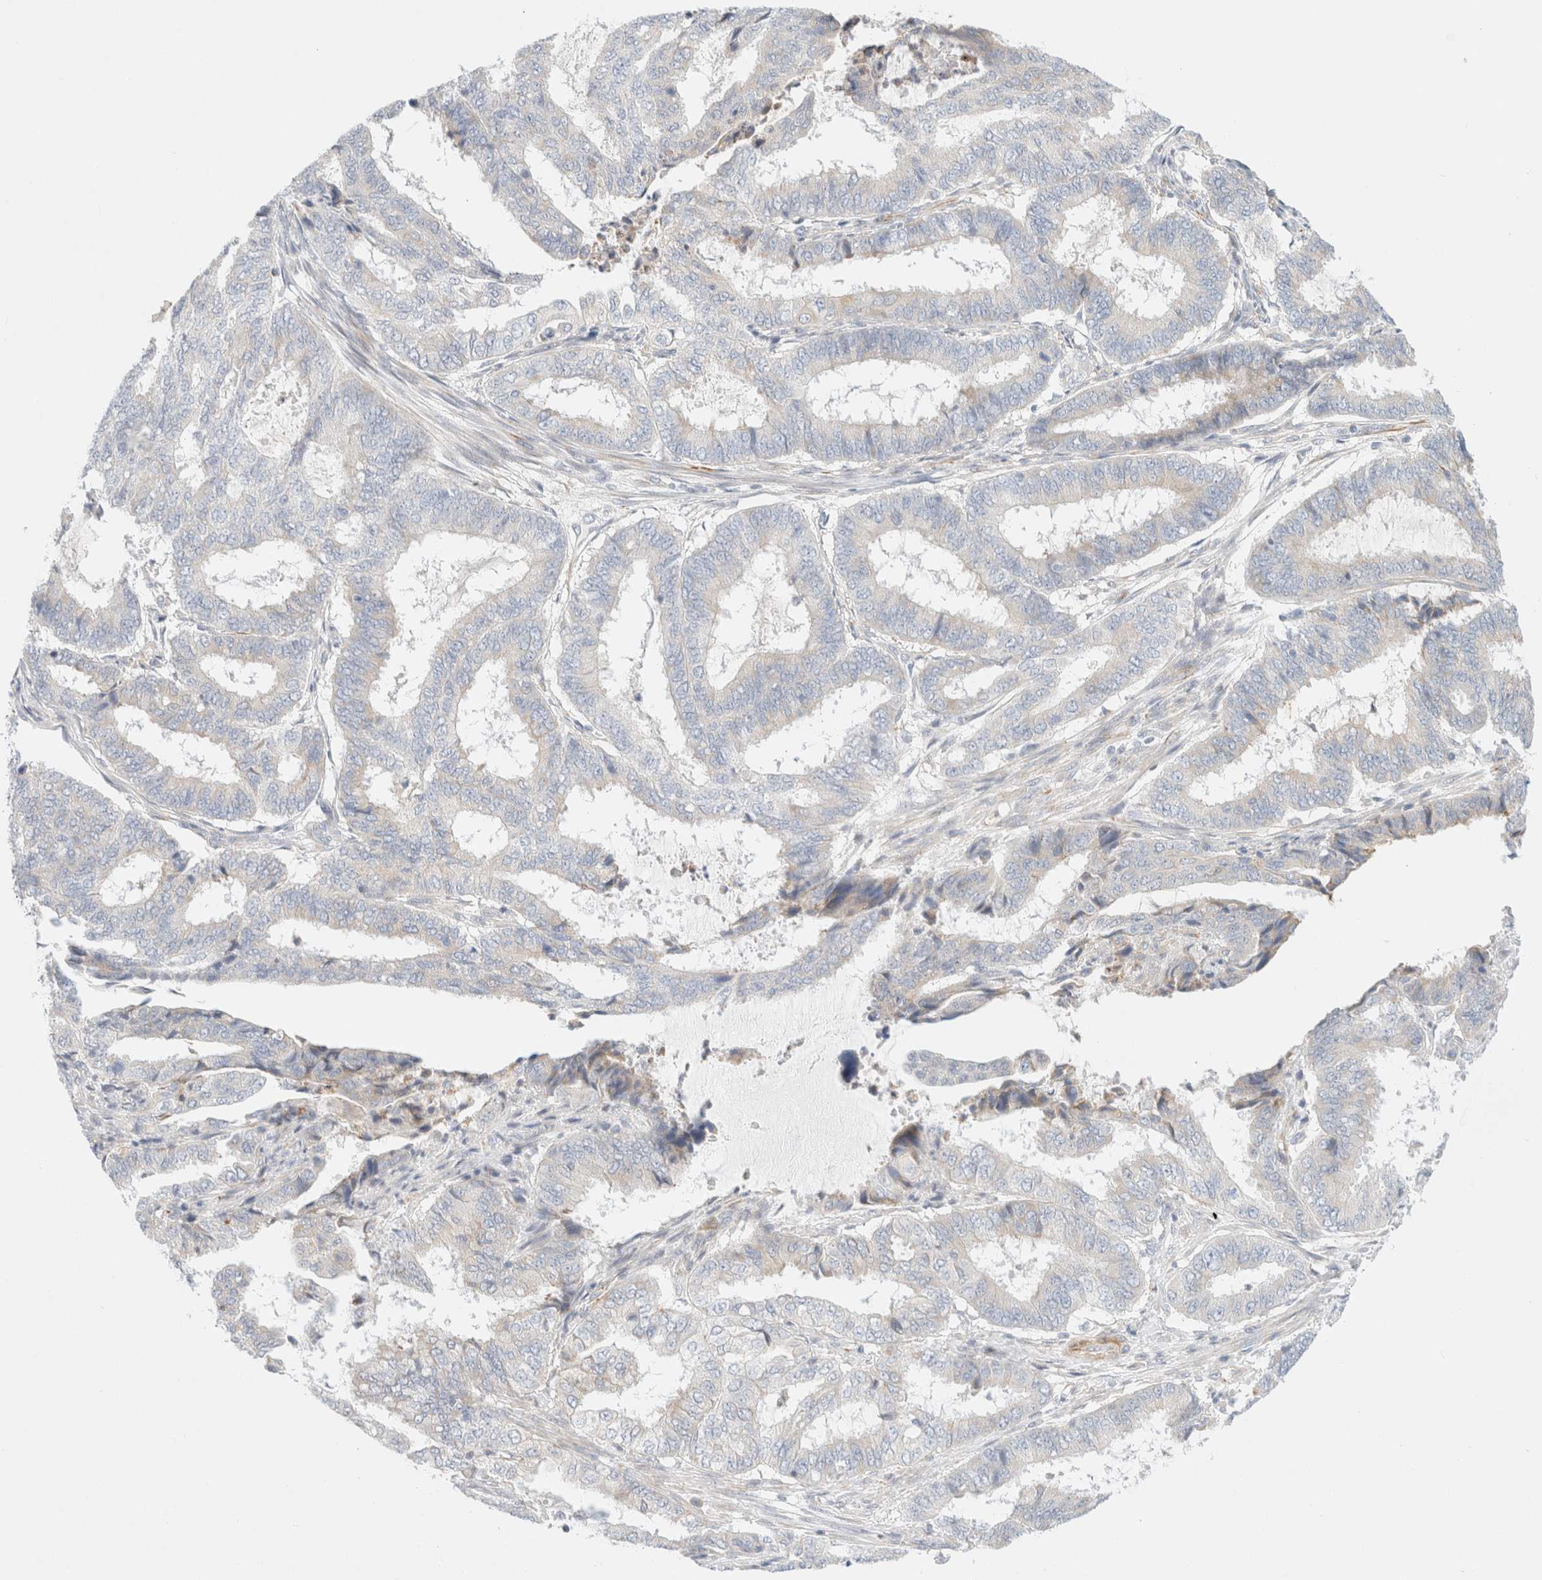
{"staining": {"intensity": "weak", "quantity": "<25%", "location": "cytoplasmic/membranous"}, "tissue": "endometrial cancer", "cell_type": "Tumor cells", "image_type": "cancer", "snomed": [{"axis": "morphology", "description": "Adenocarcinoma, NOS"}, {"axis": "topography", "description": "Endometrium"}], "caption": "The micrograph shows no significant positivity in tumor cells of endometrial cancer.", "gene": "SLC25A48", "patient": {"sex": "female", "age": 51}}